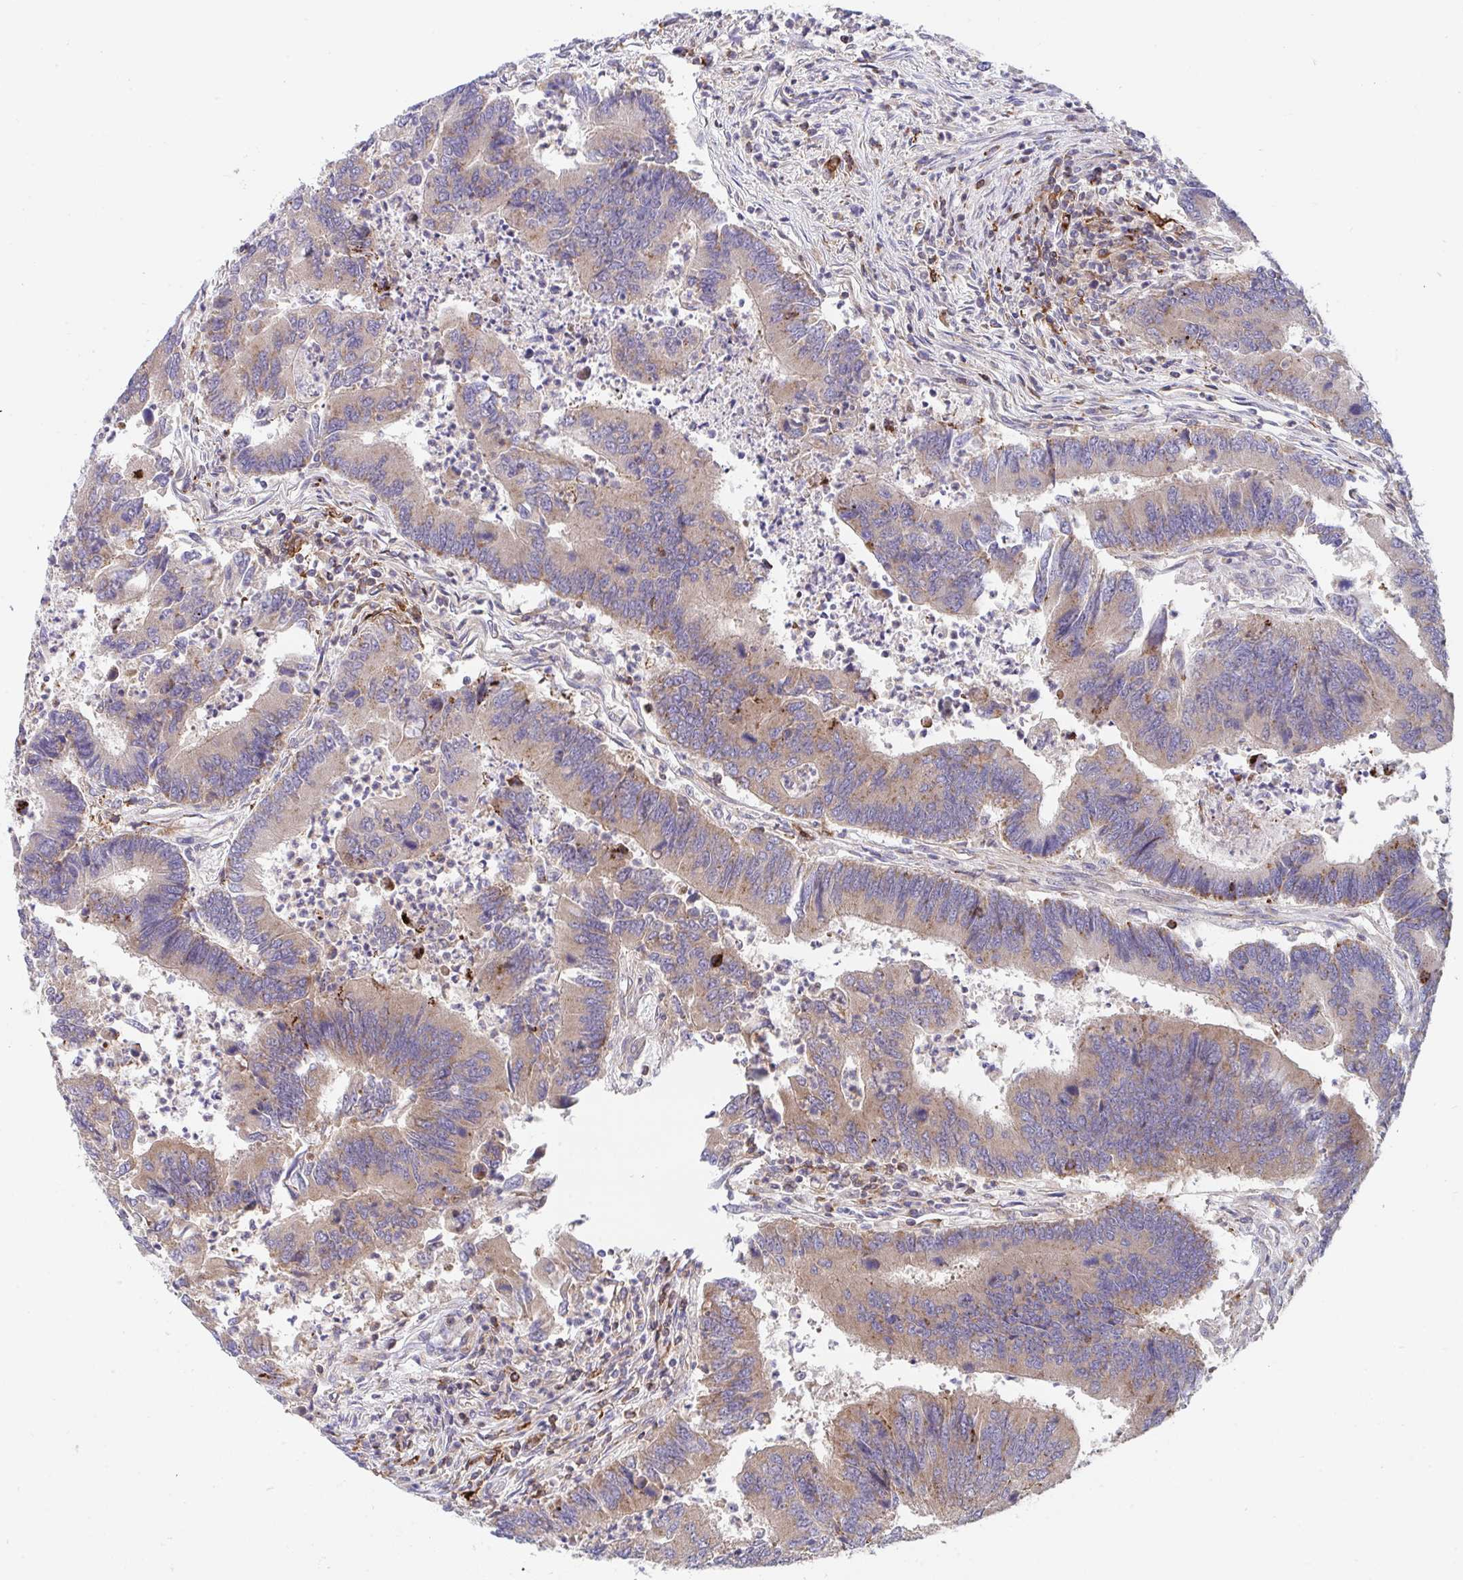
{"staining": {"intensity": "moderate", "quantity": "25%-75%", "location": "cytoplasmic/membranous"}, "tissue": "colorectal cancer", "cell_type": "Tumor cells", "image_type": "cancer", "snomed": [{"axis": "morphology", "description": "Adenocarcinoma, NOS"}, {"axis": "topography", "description": "Colon"}], "caption": "Colorectal cancer stained with immunohistochemistry (IHC) demonstrates moderate cytoplasmic/membranous positivity in approximately 25%-75% of tumor cells.", "gene": "FRMD3", "patient": {"sex": "female", "age": 67}}